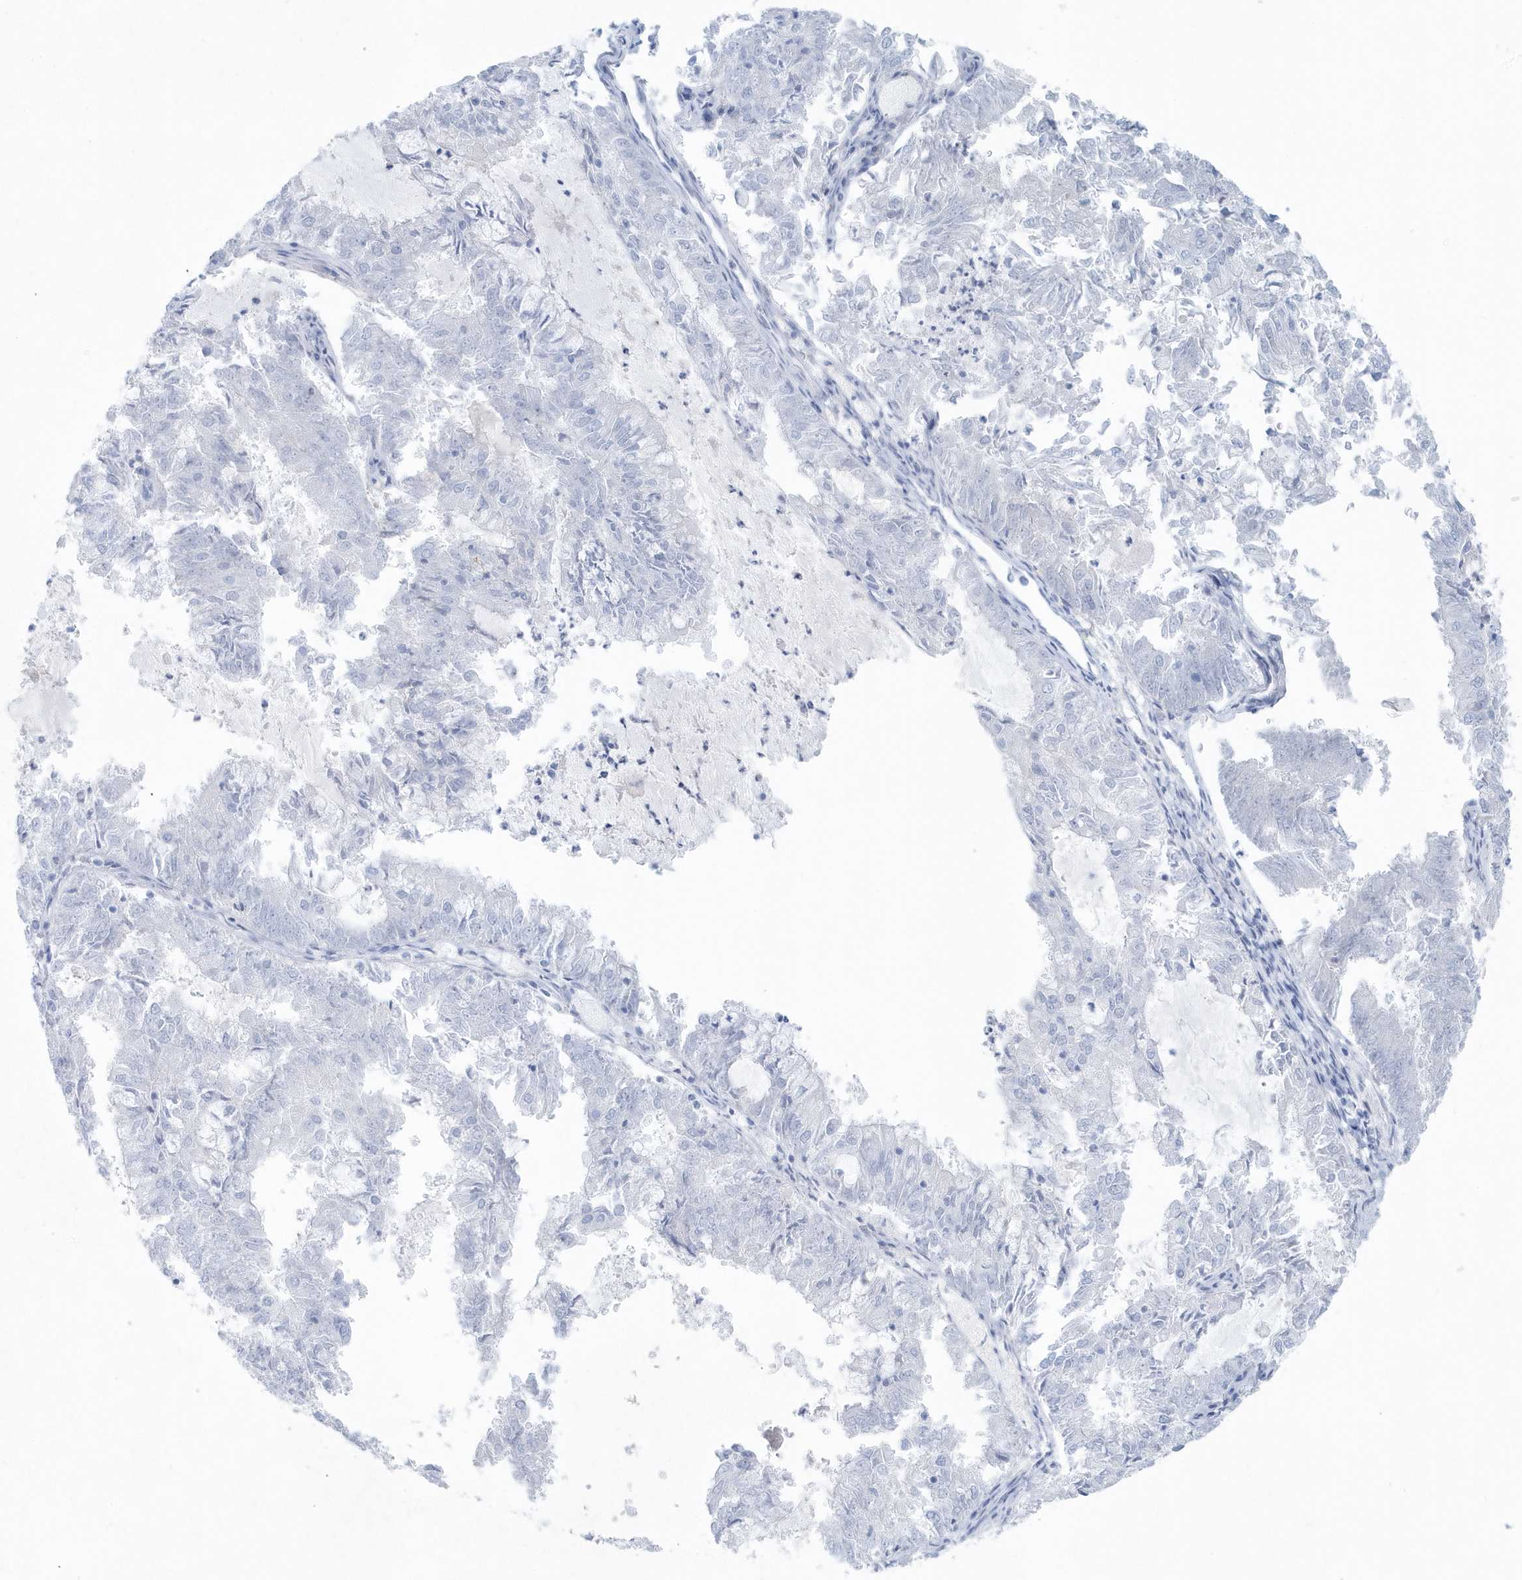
{"staining": {"intensity": "negative", "quantity": "none", "location": "none"}, "tissue": "endometrial cancer", "cell_type": "Tumor cells", "image_type": "cancer", "snomed": [{"axis": "morphology", "description": "Adenocarcinoma, NOS"}, {"axis": "topography", "description": "Endometrium"}], "caption": "Immunohistochemical staining of endometrial cancer reveals no significant staining in tumor cells.", "gene": "FAM98A", "patient": {"sex": "female", "age": 57}}